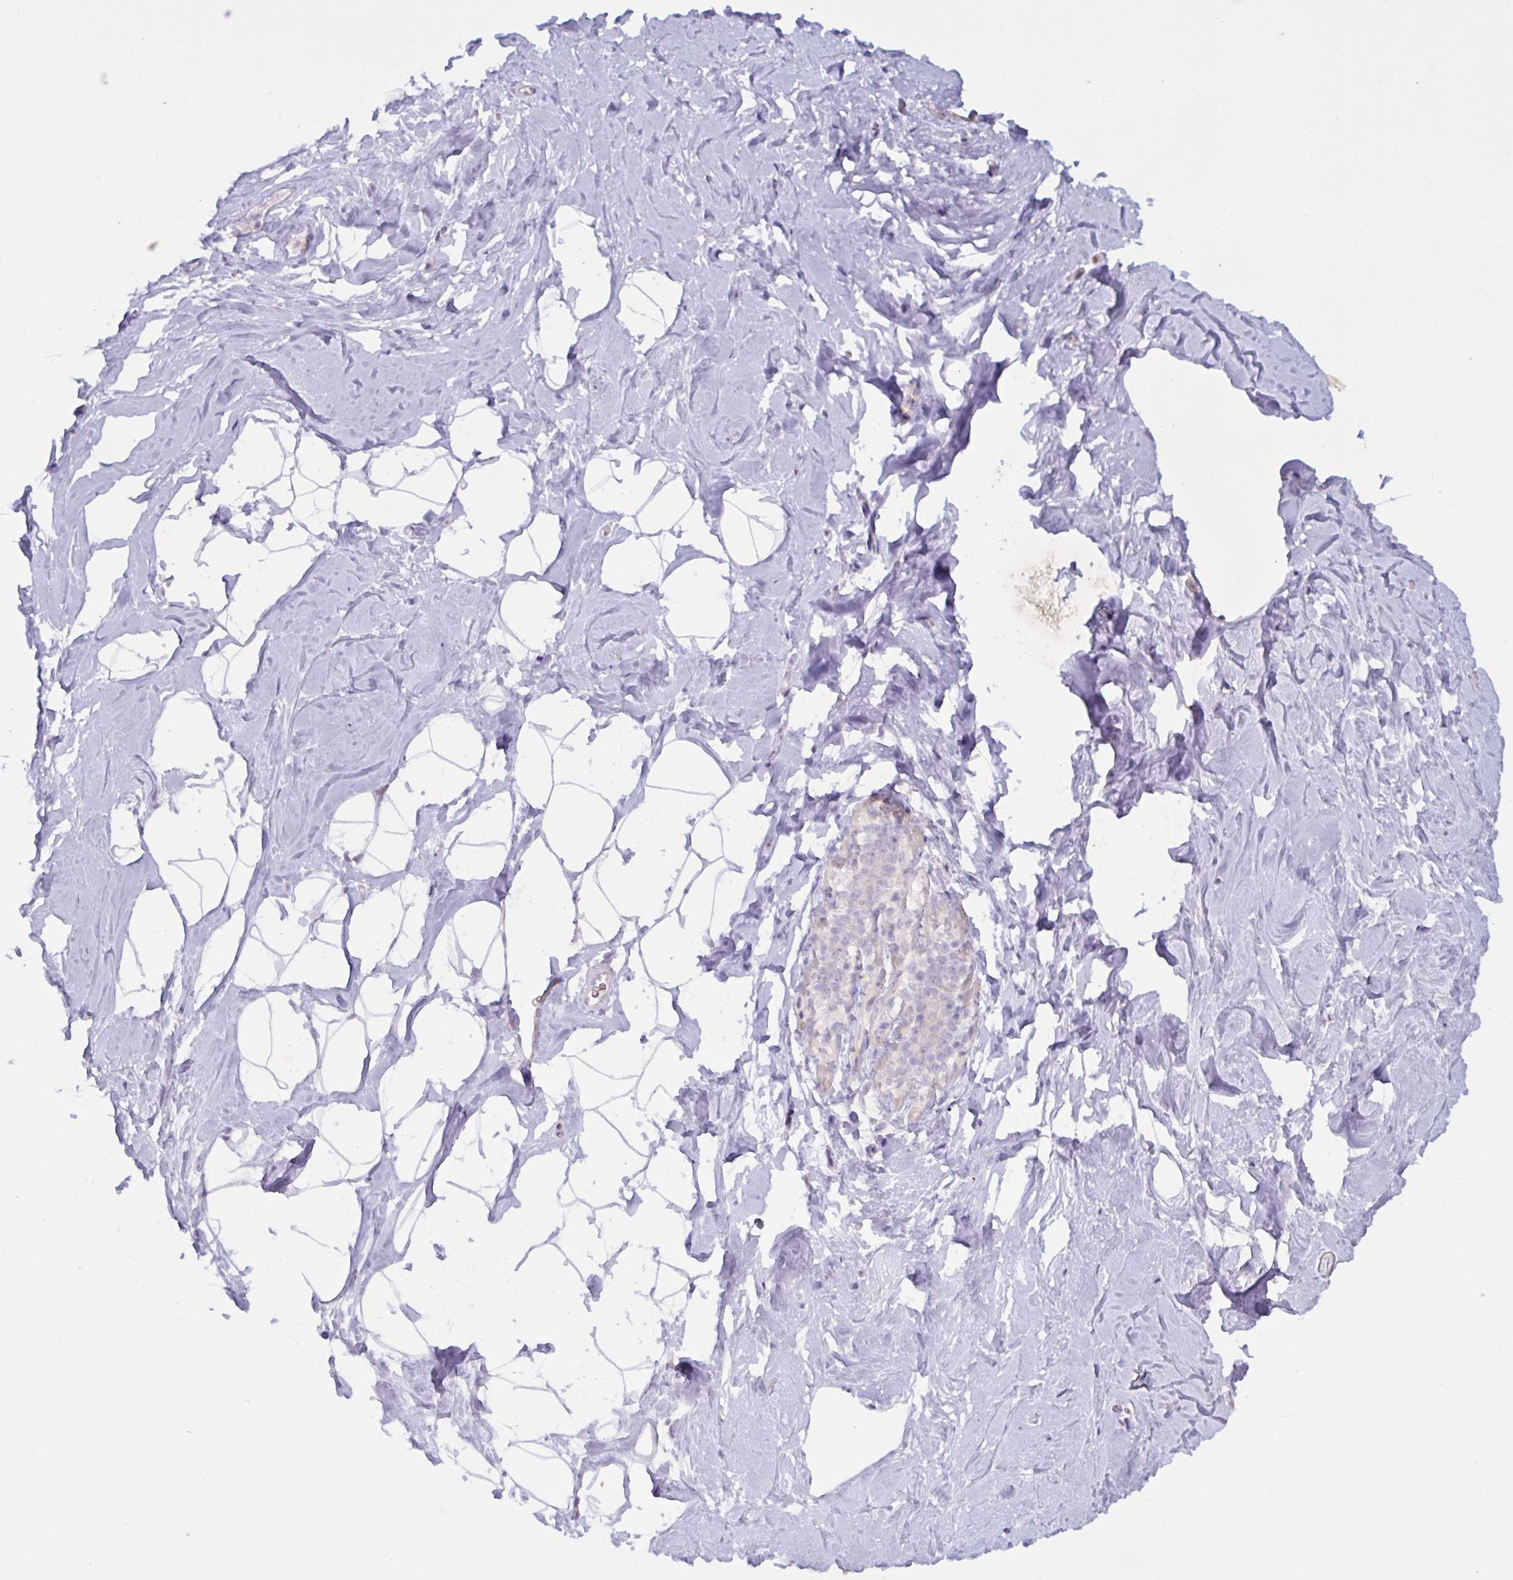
{"staining": {"intensity": "negative", "quantity": "none", "location": "none"}, "tissue": "breast", "cell_type": "Adipocytes", "image_type": "normal", "snomed": [{"axis": "morphology", "description": "Normal tissue, NOS"}, {"axis": "topography", "description": "Breast"}], "caption": "DAB immunohistochemical staining of benign breast reveals no significant staining in adipocytes. Brightfield microscopy of immunohistochemistry (IHC) stained with DAB (brown) and hematoxylin (blue), captured at high magnification.", "gene": "ENSG00000281613", "patient": {"sex": "female", "age": 32}}